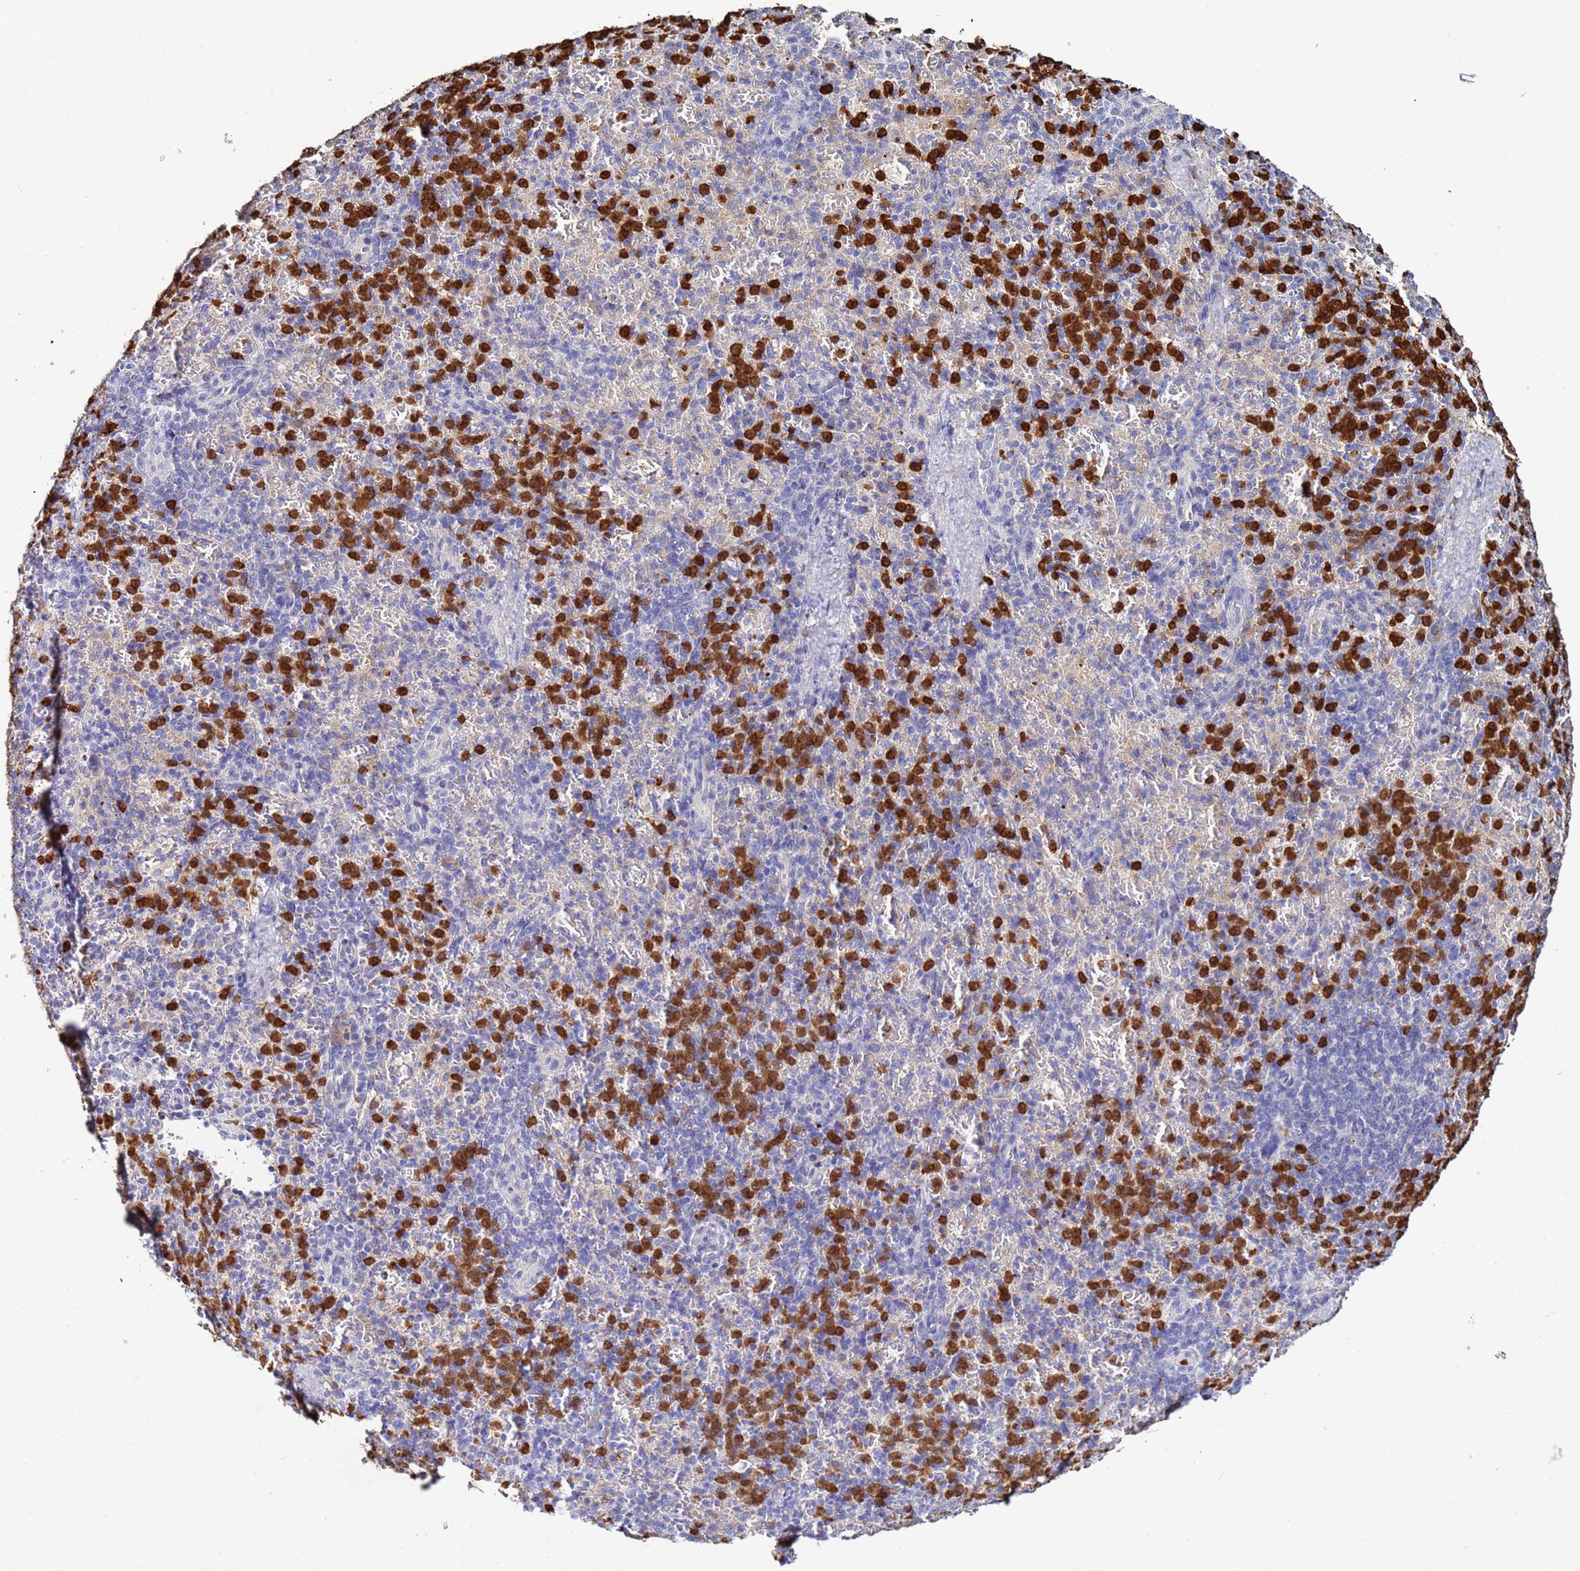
{"staining": {"intensity": "strong", "quantity": "25%-75%", "location": "cytoplasmic/membranous"}, "tissue": "spleen", "cell_type": "Cells in red pulp", "image_type": "normal", "snomed": [{"axis": "morphology", "description": "Normal tissue, NOS"}, {"axis": "topography", "description": "Spleen"}], "caption": "Immunohistochemistry (DAB (3,3'-diaminobenzidine)) staining of benign spleen shows strong cytoplasmic/membranous protein expression in about 25%-75% of cells in red pulp.", "gene": "TUBAL3", "patient": {"sex": "female", "age": 74}}